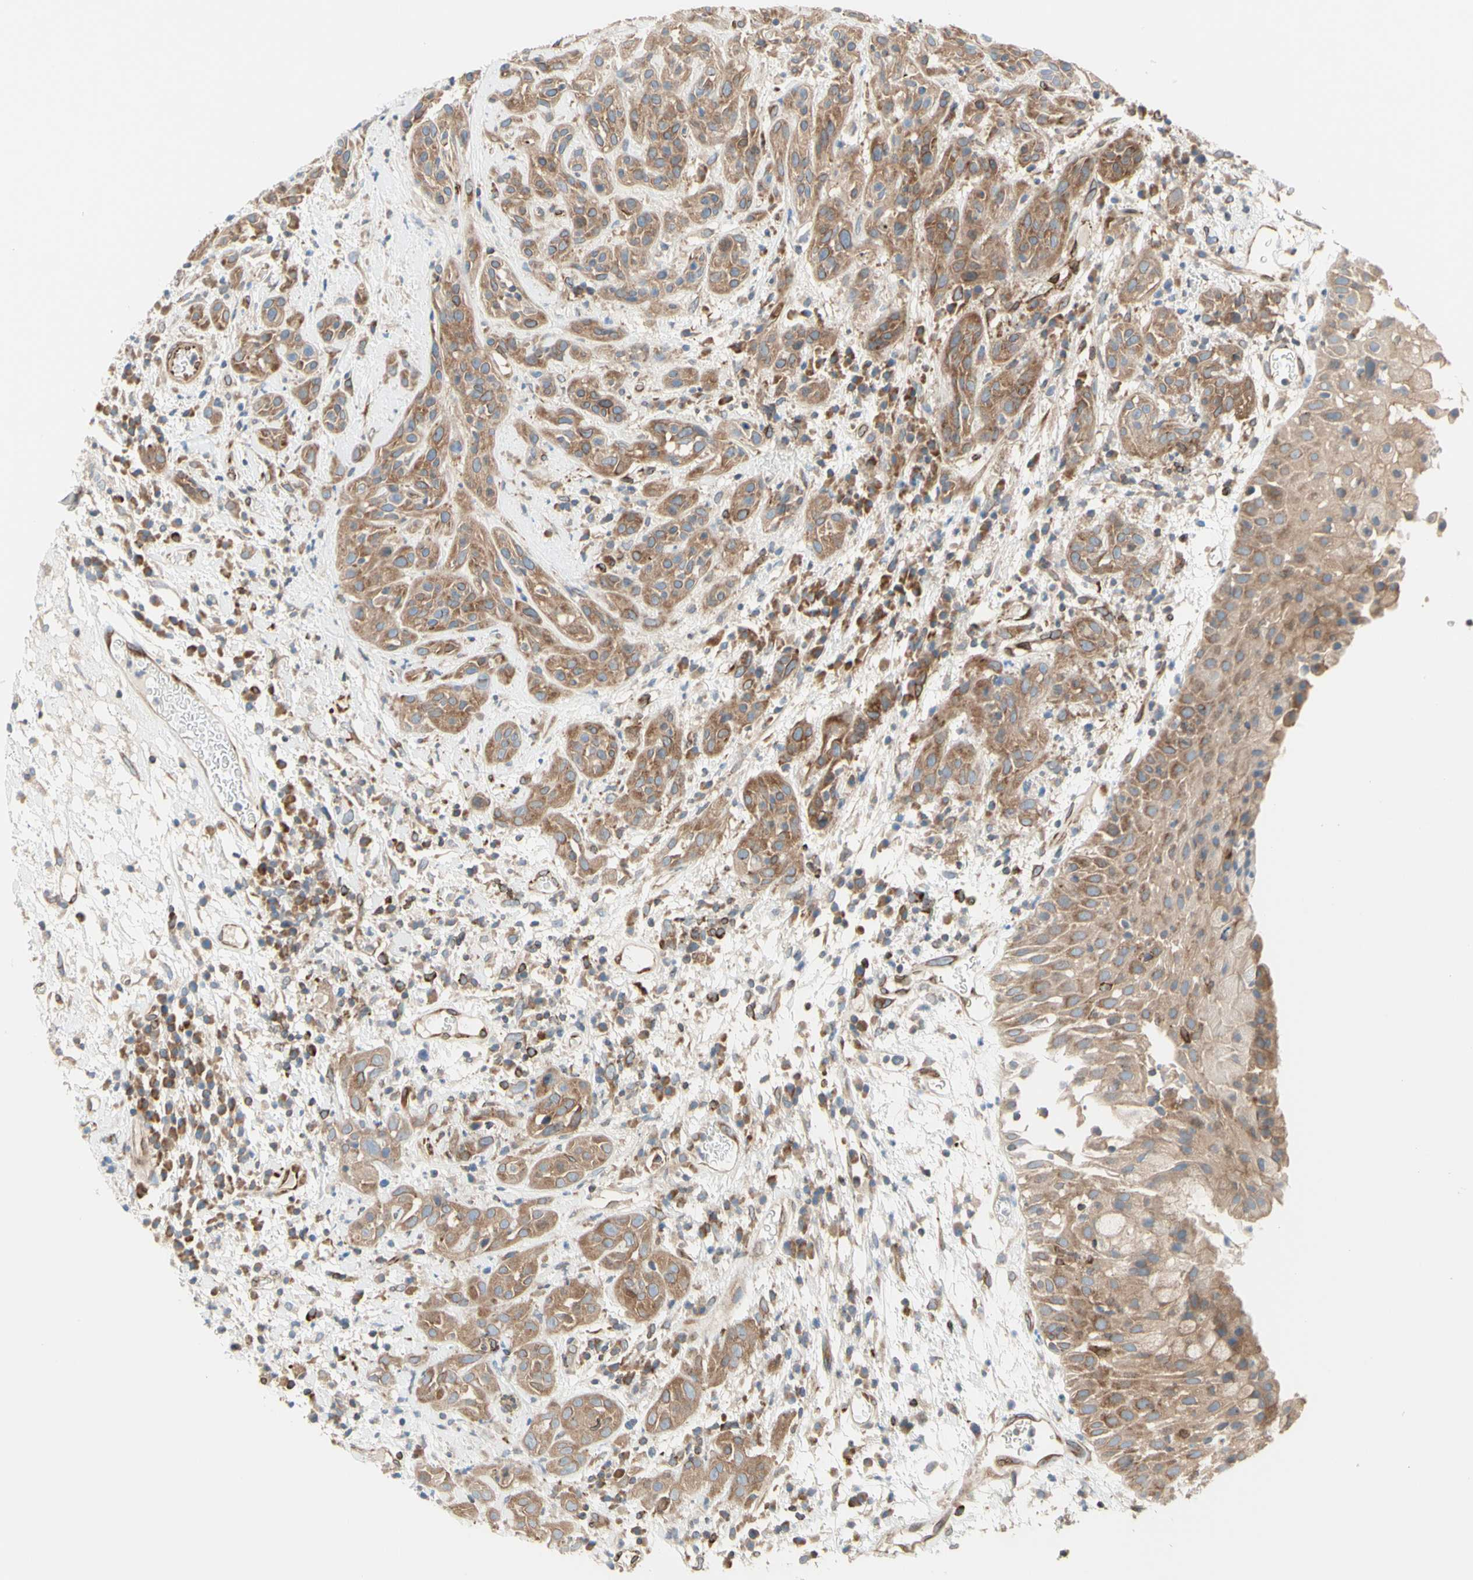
{"staining": {"intensity": "moderate", "quantity": ">75%", "location": "cytoplasmic/membranous"}, "tissue": "head and neck cancer", "cell_type": "Tumor cells", "image_type": "cancer", "snomed": [{"axis": "morphology", "description": "Squamous cell carcinoma, NOS"}, {"axis": "topography", "description": "Head-Neck"}], "caption": "The image shows staining of head and neck cancer, revealing moderate cytoplasmic/membranous protein staining (brown color) within tumor cells. Nuclei are stained in blue.", "gene": "TRAF2", "patient": {"sex": "male", "age": 62}}